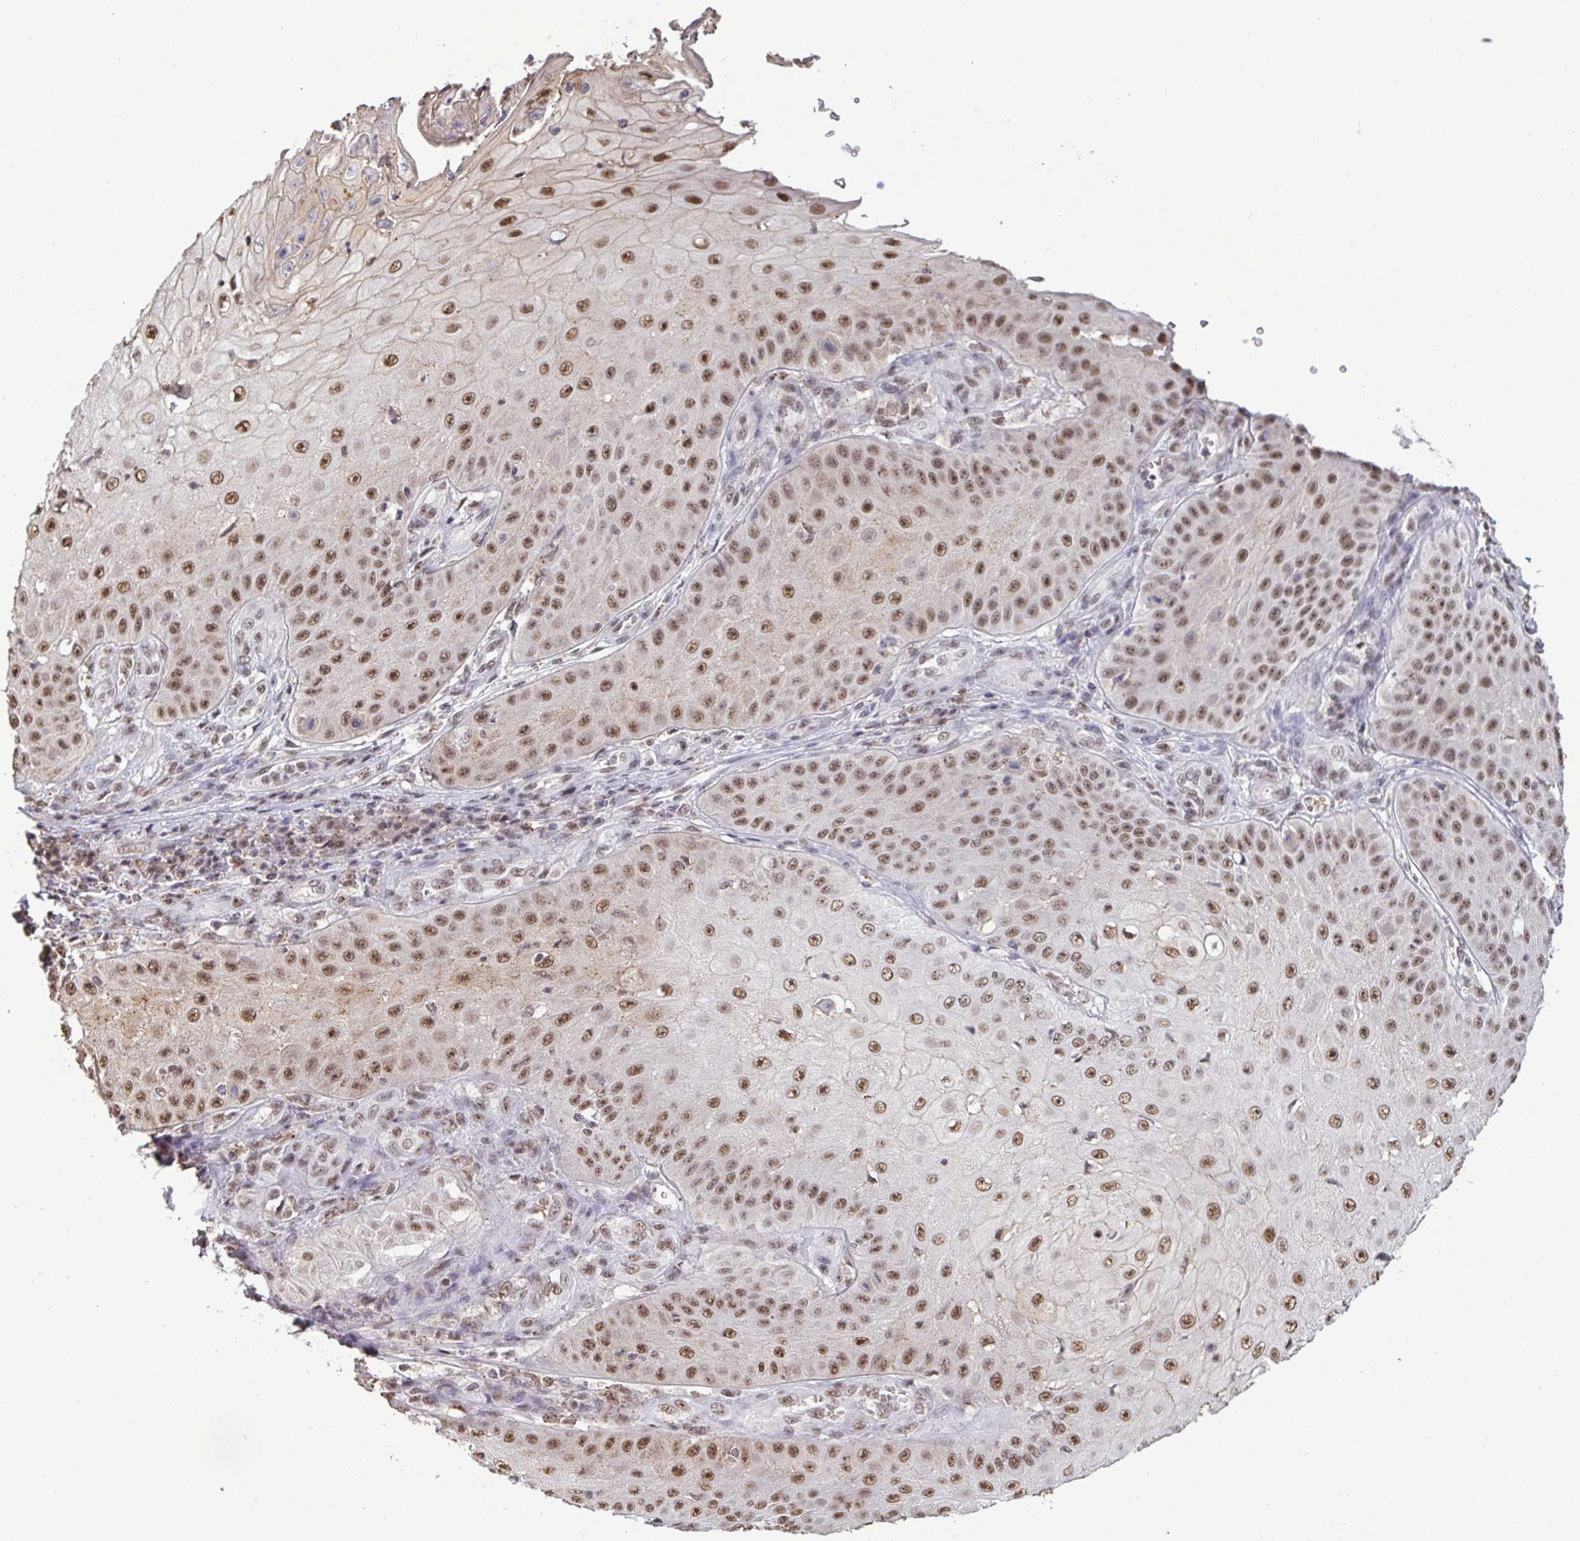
{"staining": {"intensity": "moderate", "quantity": ">75%", "location": "nuclear"}, "tissue": "skin cancer", "cell_type": "Tumor cells", "image_type": "cancer", "snomed": [{"axis": "morphology", "description": "Squamous cell carcinoma, NOS"}, {"axis": "topography", "description": "Skin"}], "caption": "Skin cancer stained with DAB immunohistochemistry (IHC) displays medium levels of moderate nuclear positivity in about >75% of tumor cells.", "gene": "PUF60", "patient": {"sex": "male", "age": 70}}